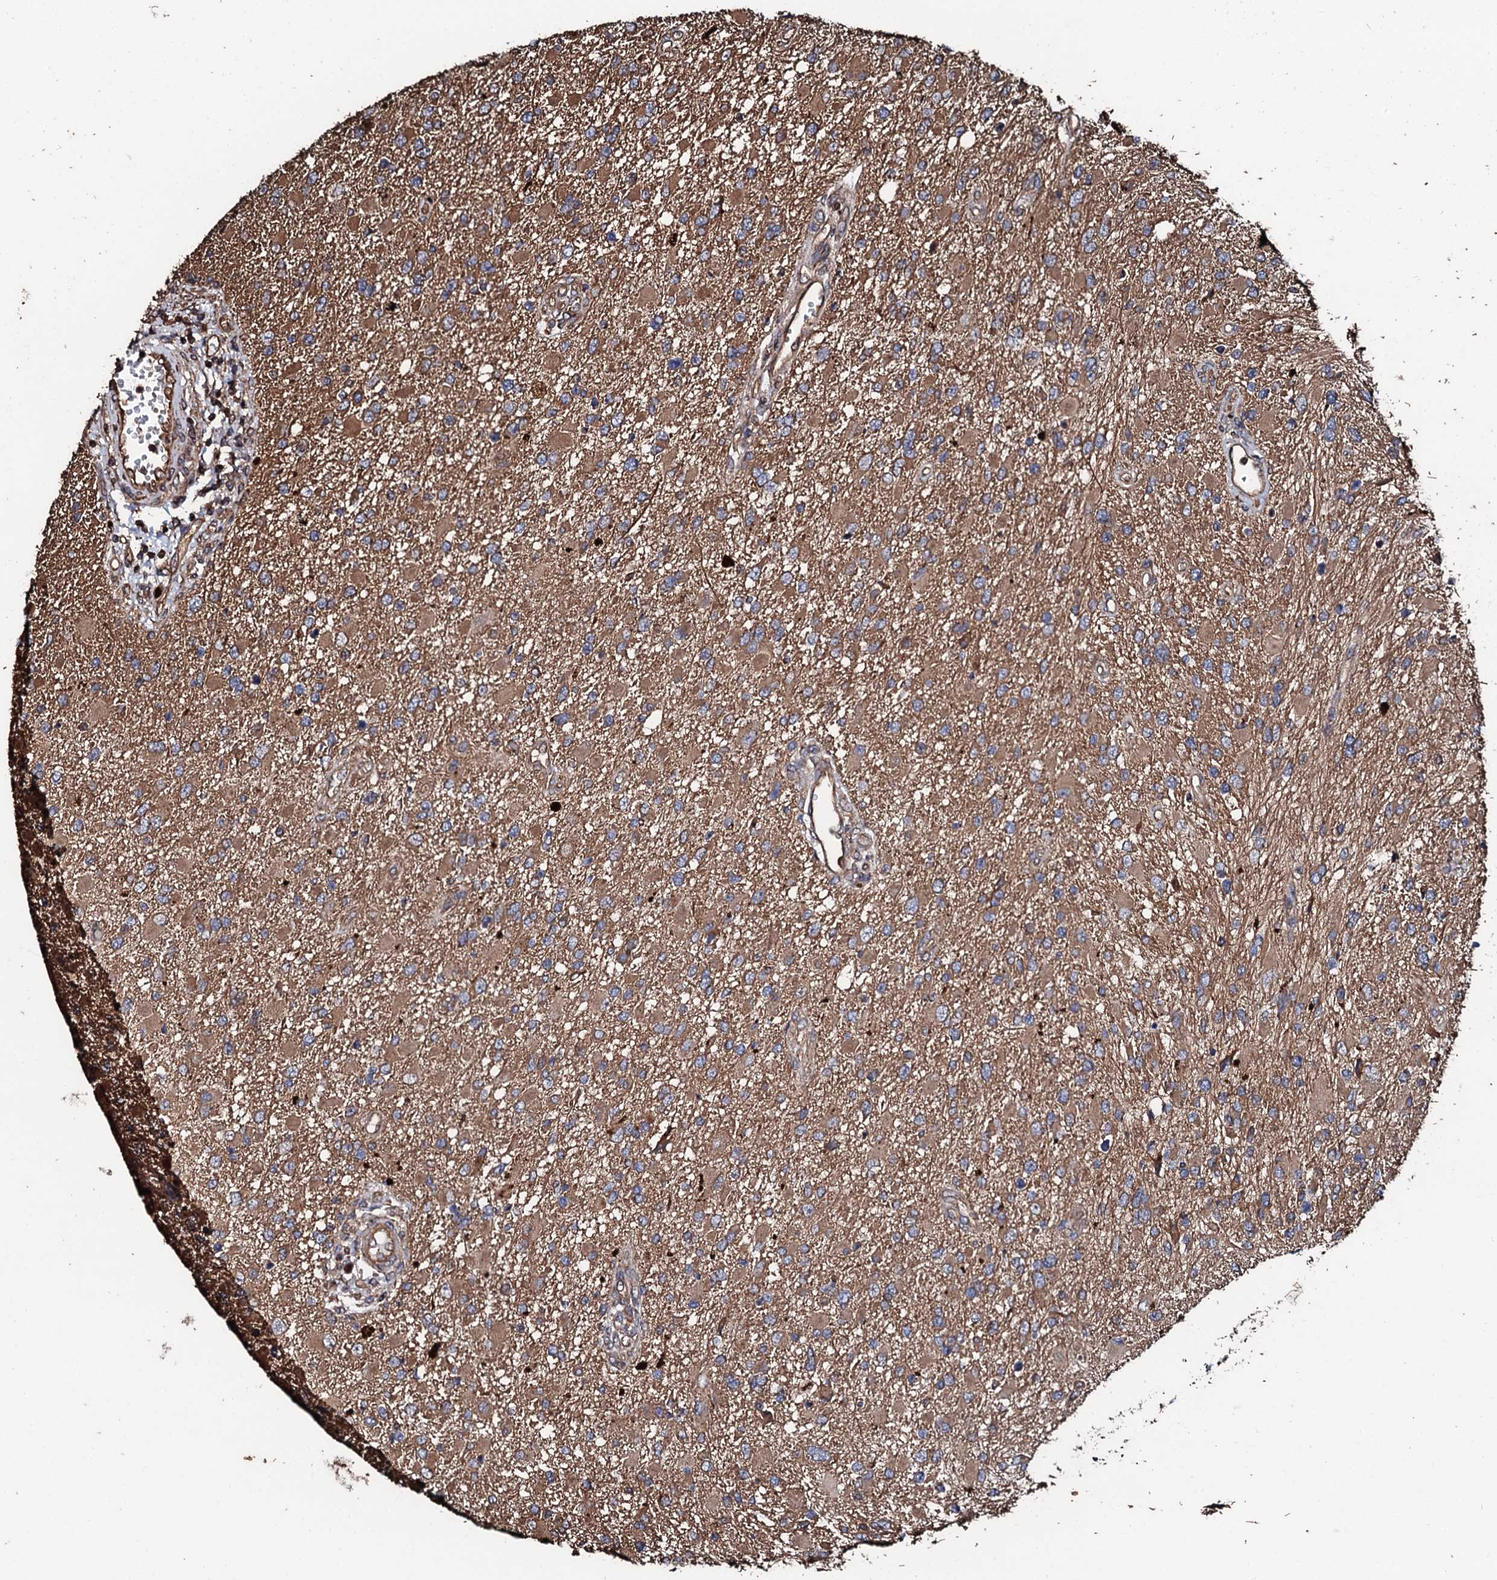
{"staining": {"intensity": "moderate", "quantity": ">75%", "location": "cytoplasmic/membranous"}, "tissue": "glioma", "cell_type": "Tumor cells", "image_type": "cancer", "snomed": [{"axis": "morphology", "description": "Glioma, malignant, High grade"}, {"axis": "topography", "description": "Brain"}], "caption": "An IHC image of neoplastic tissue is shown. Protein staining in brown labels moderate cytoplasmic/membranous positivity in glioma within tumor cells.", "gene": "CKAP5", "patient": {"sex": "male", "age": 53}}